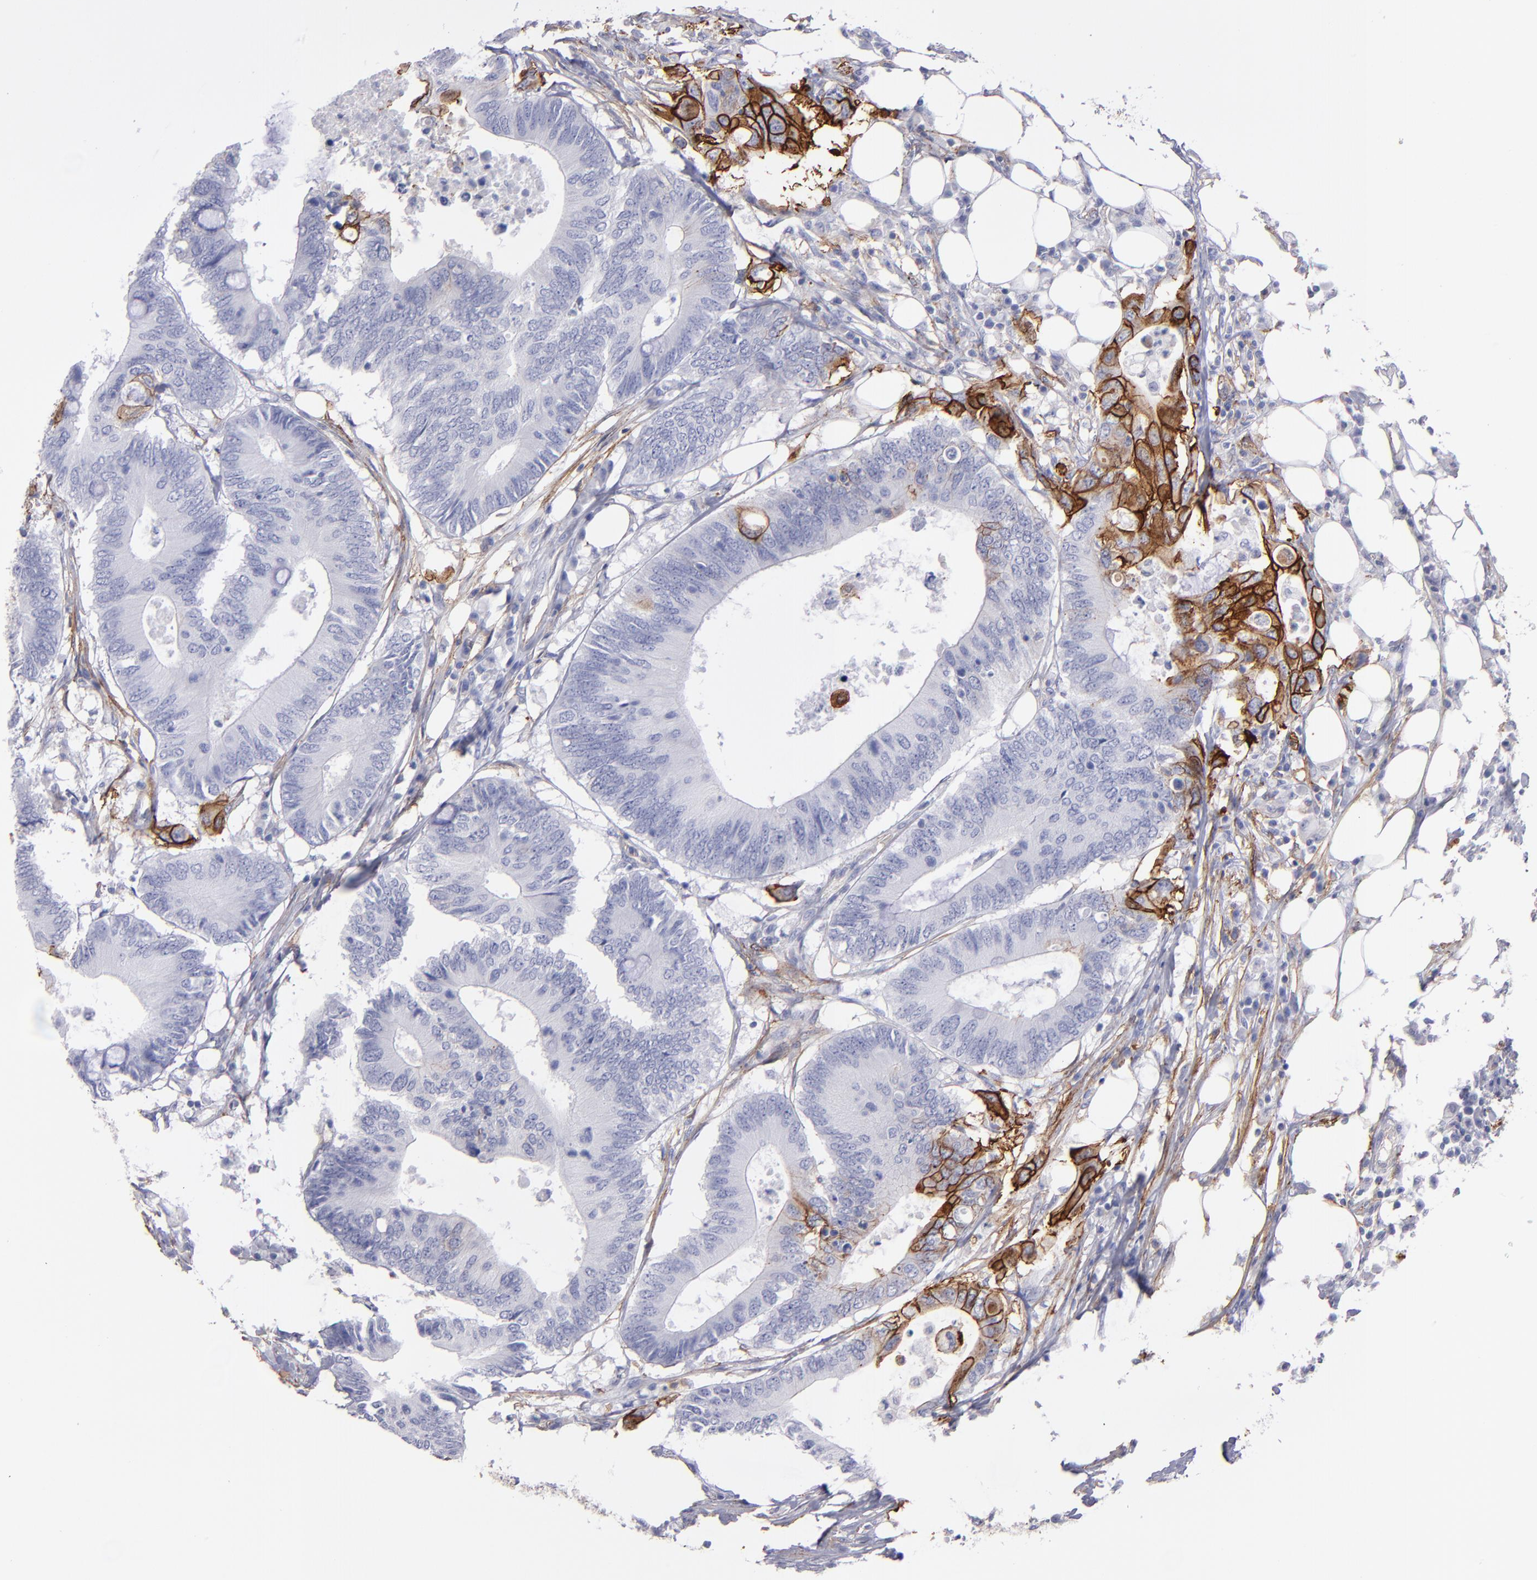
{"staining": {"intensity": "strong", "quantity": "<25%", "location": "cytoplasmic/membranous"}, "tissue": "colorectal cancer", "cell_type": "Tumor cells", "image_type": "cancer", "snomed": [{"axis": "morphology", "description": "Adenocarcinoma, NOS"}, {"axis": "topography", "description": "Colon"}], "caption": "Colorectal cancer (adenocarcinoma) stained for a protein (brown) displays strong cytoplasmic/membranous positive staining in about <25% of tumor cells.", "gene": "AHNAK2", "patient": {"sex": "male", "age": 71}}